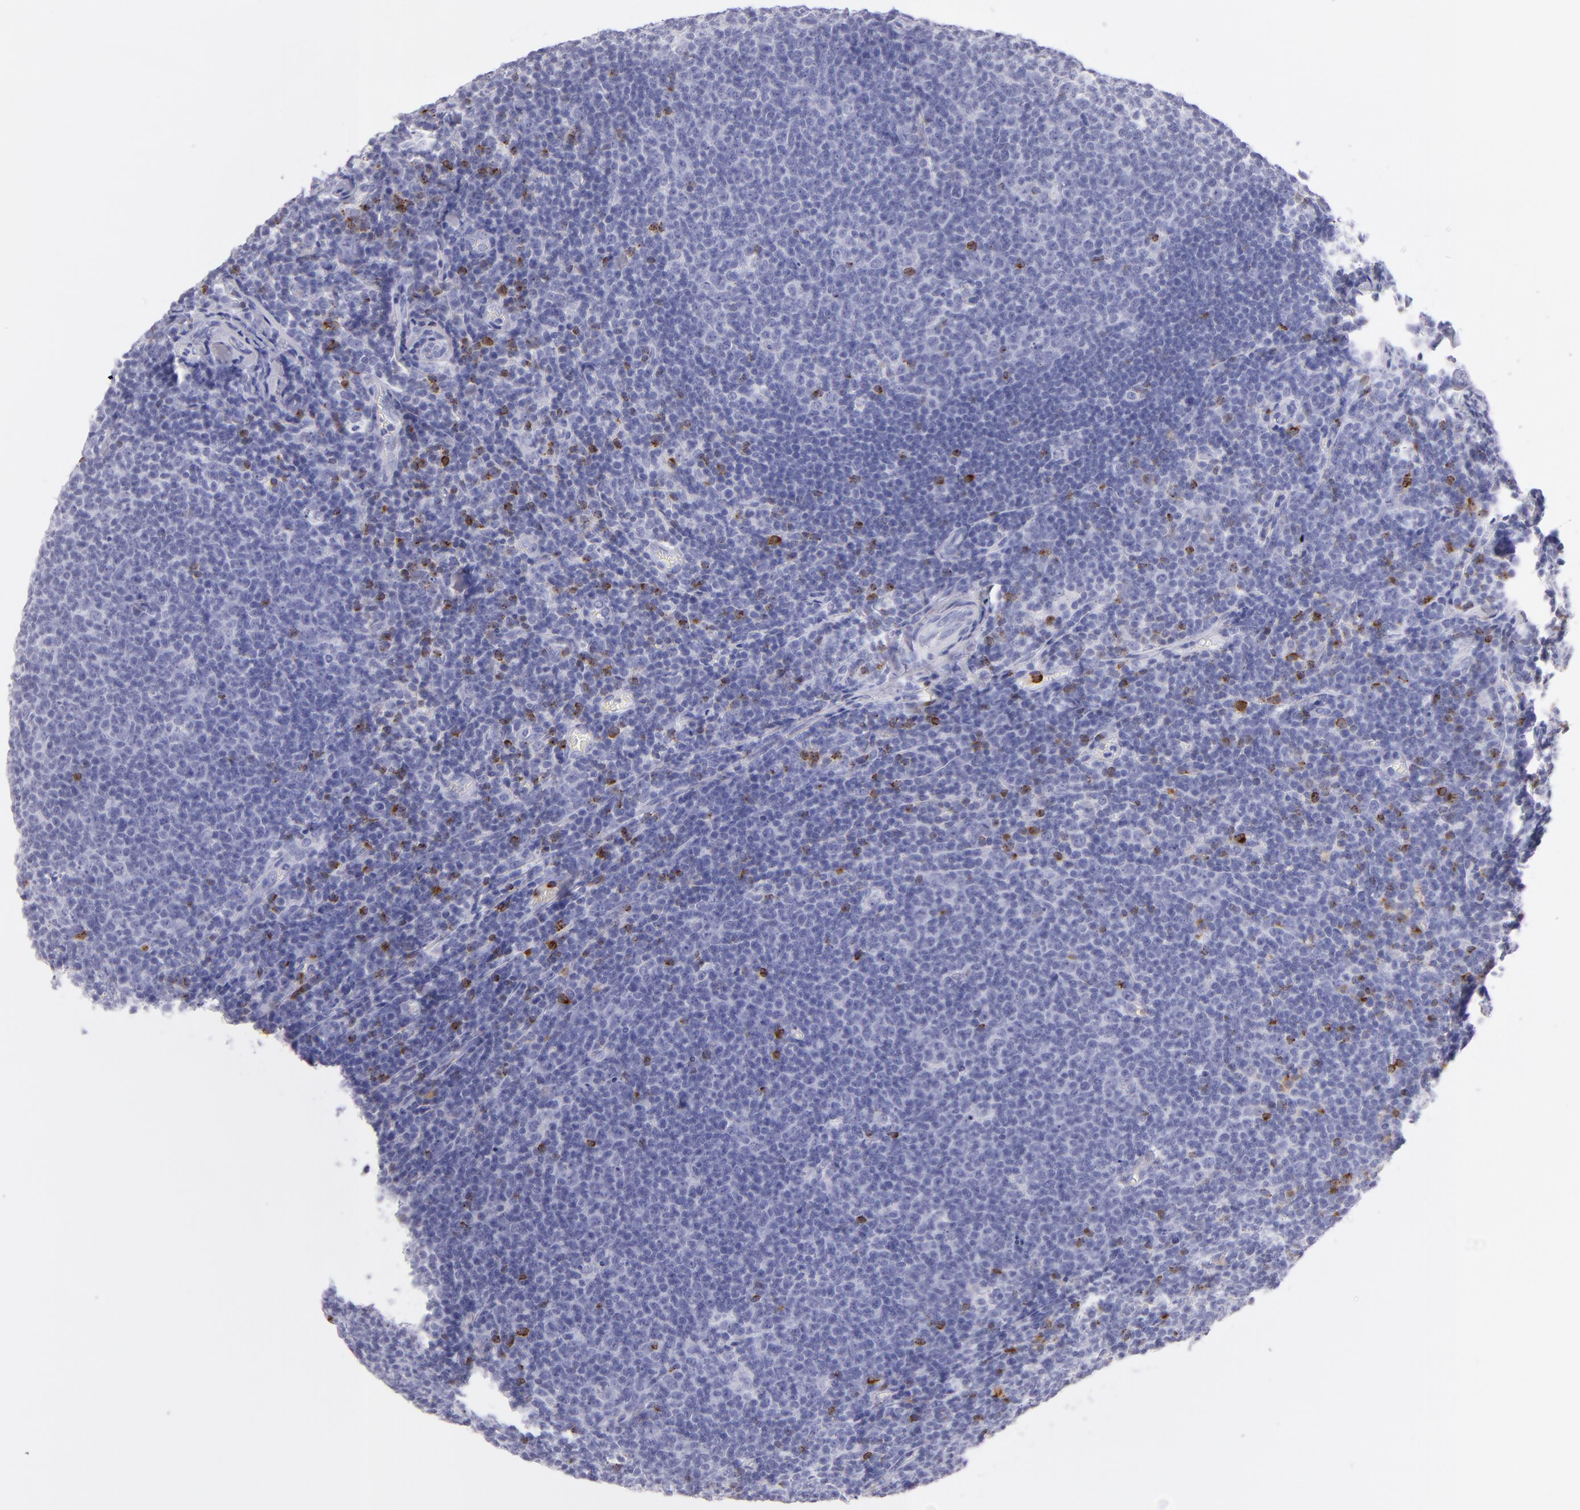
{"staining": {"intensity": "negative", "quantity": "none", "location": "none"}, "tissue": "lymphoma", "cell_type": "Tumor cells", "image_type": "cancer", "snomed": [{"axis": "morphology", "description": "Malignant lymphoma, non-Hodgkin's type, Low grade"}, {"axis": "topography", "description": "Lymph node"}], "caption": "This is a photomicrograph of immunohistochemistry staining of low-grade malignant lymphoma, non-Hodgkin's type, which shows no positivity in tumor cells. (DAB immunohistochemistry, high magnification).", "gene": "PRF1", "patient": {"sex": "male", "age": 74}}